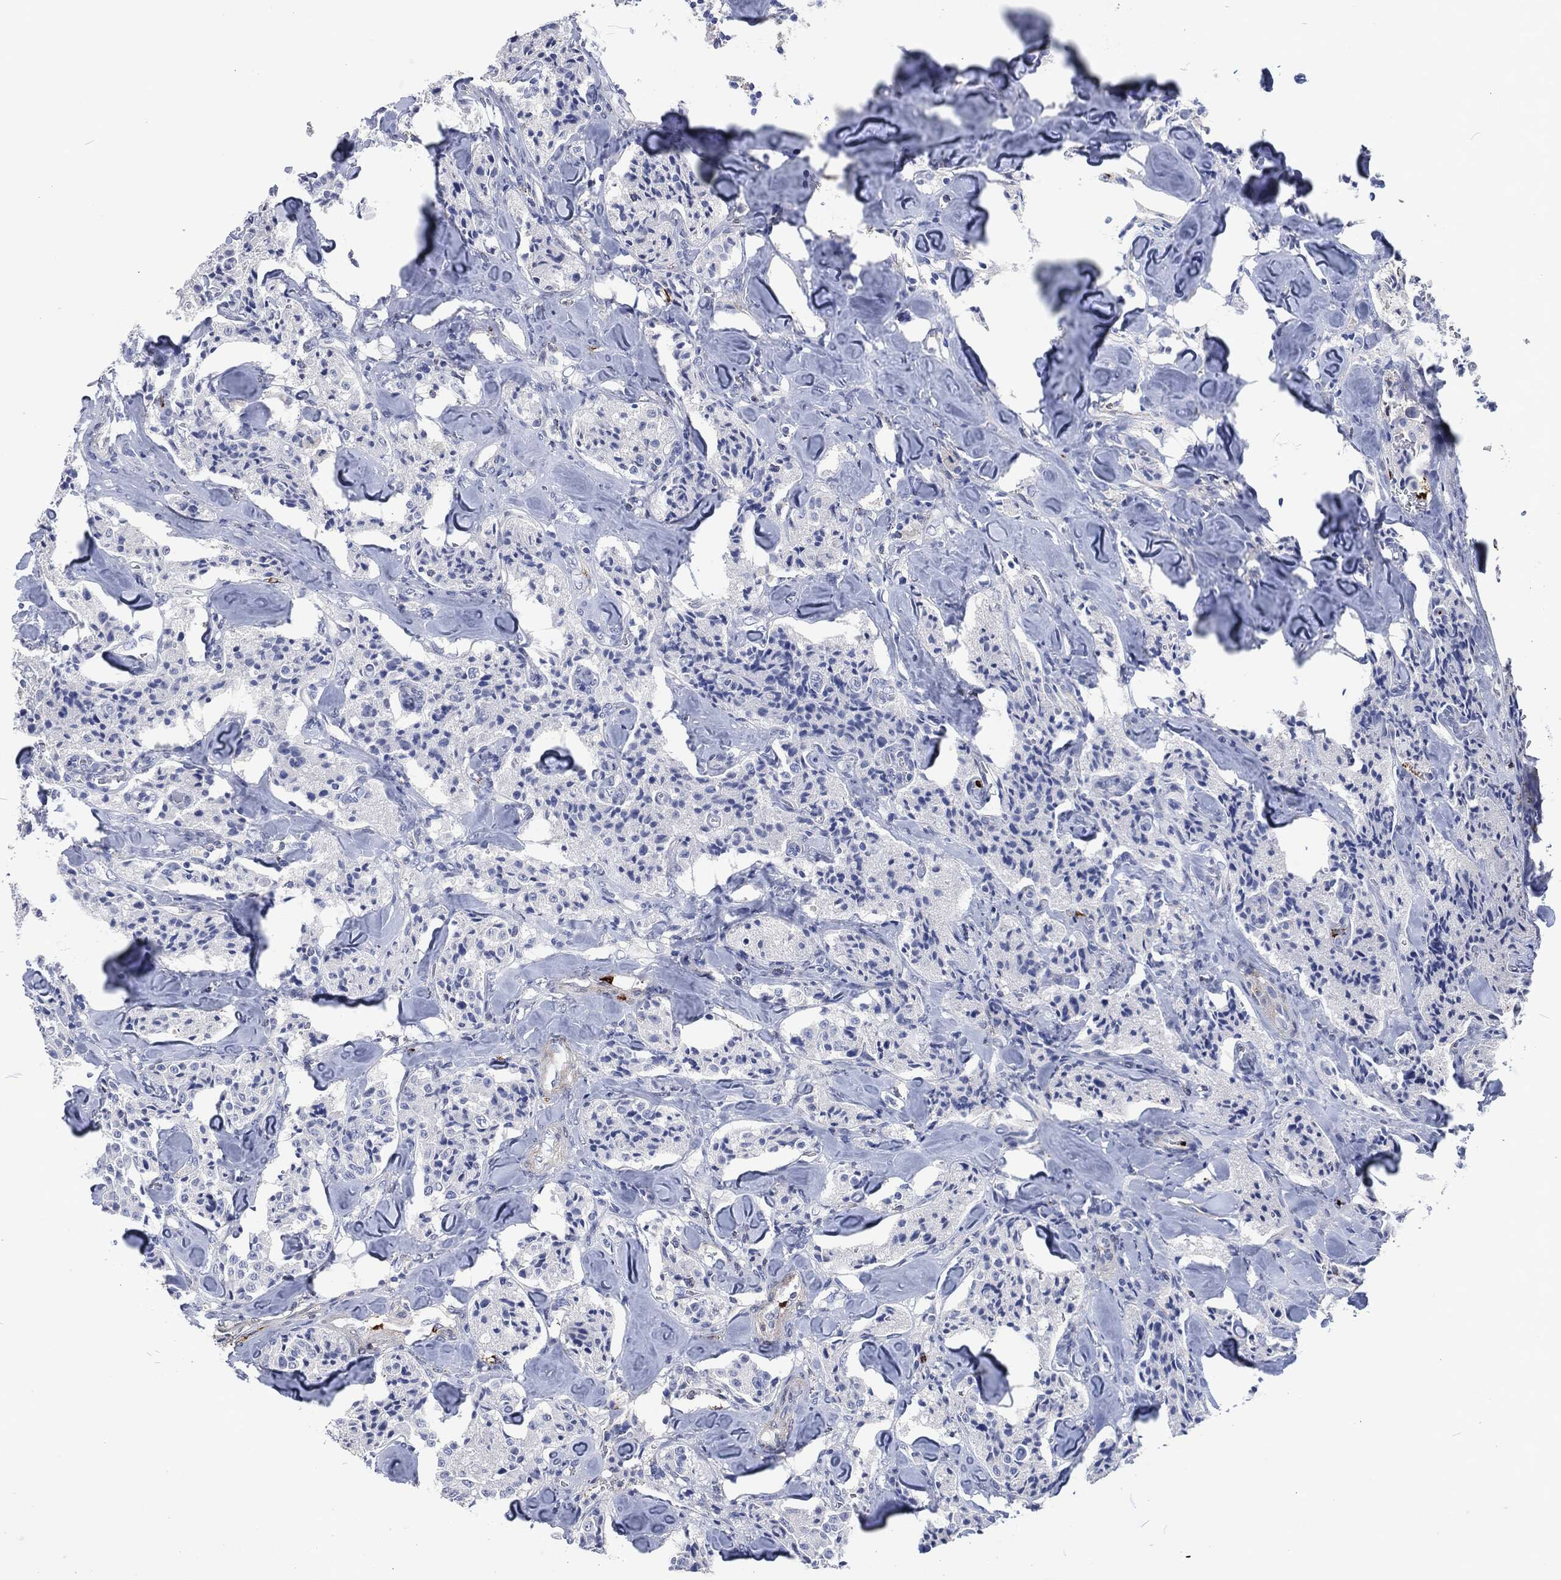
{"staining": {"intensity": "negative", "quantity": "none", "location": "none"}, "tissue": "carcinoid", "cell_type": "Tumor cells", "image_type": "cancer", "snomed": [{"axis": "morphology", "description": "Carcinoid, malignant, NOS"}, {"axis": "topography", "description": "Pancreas"}], "caption": "Micrograph shows no significant protein staining in tumor cells of malignant carcinoid.", "gene": "MPO", "patient": {"sex": "male", "age": 41}}